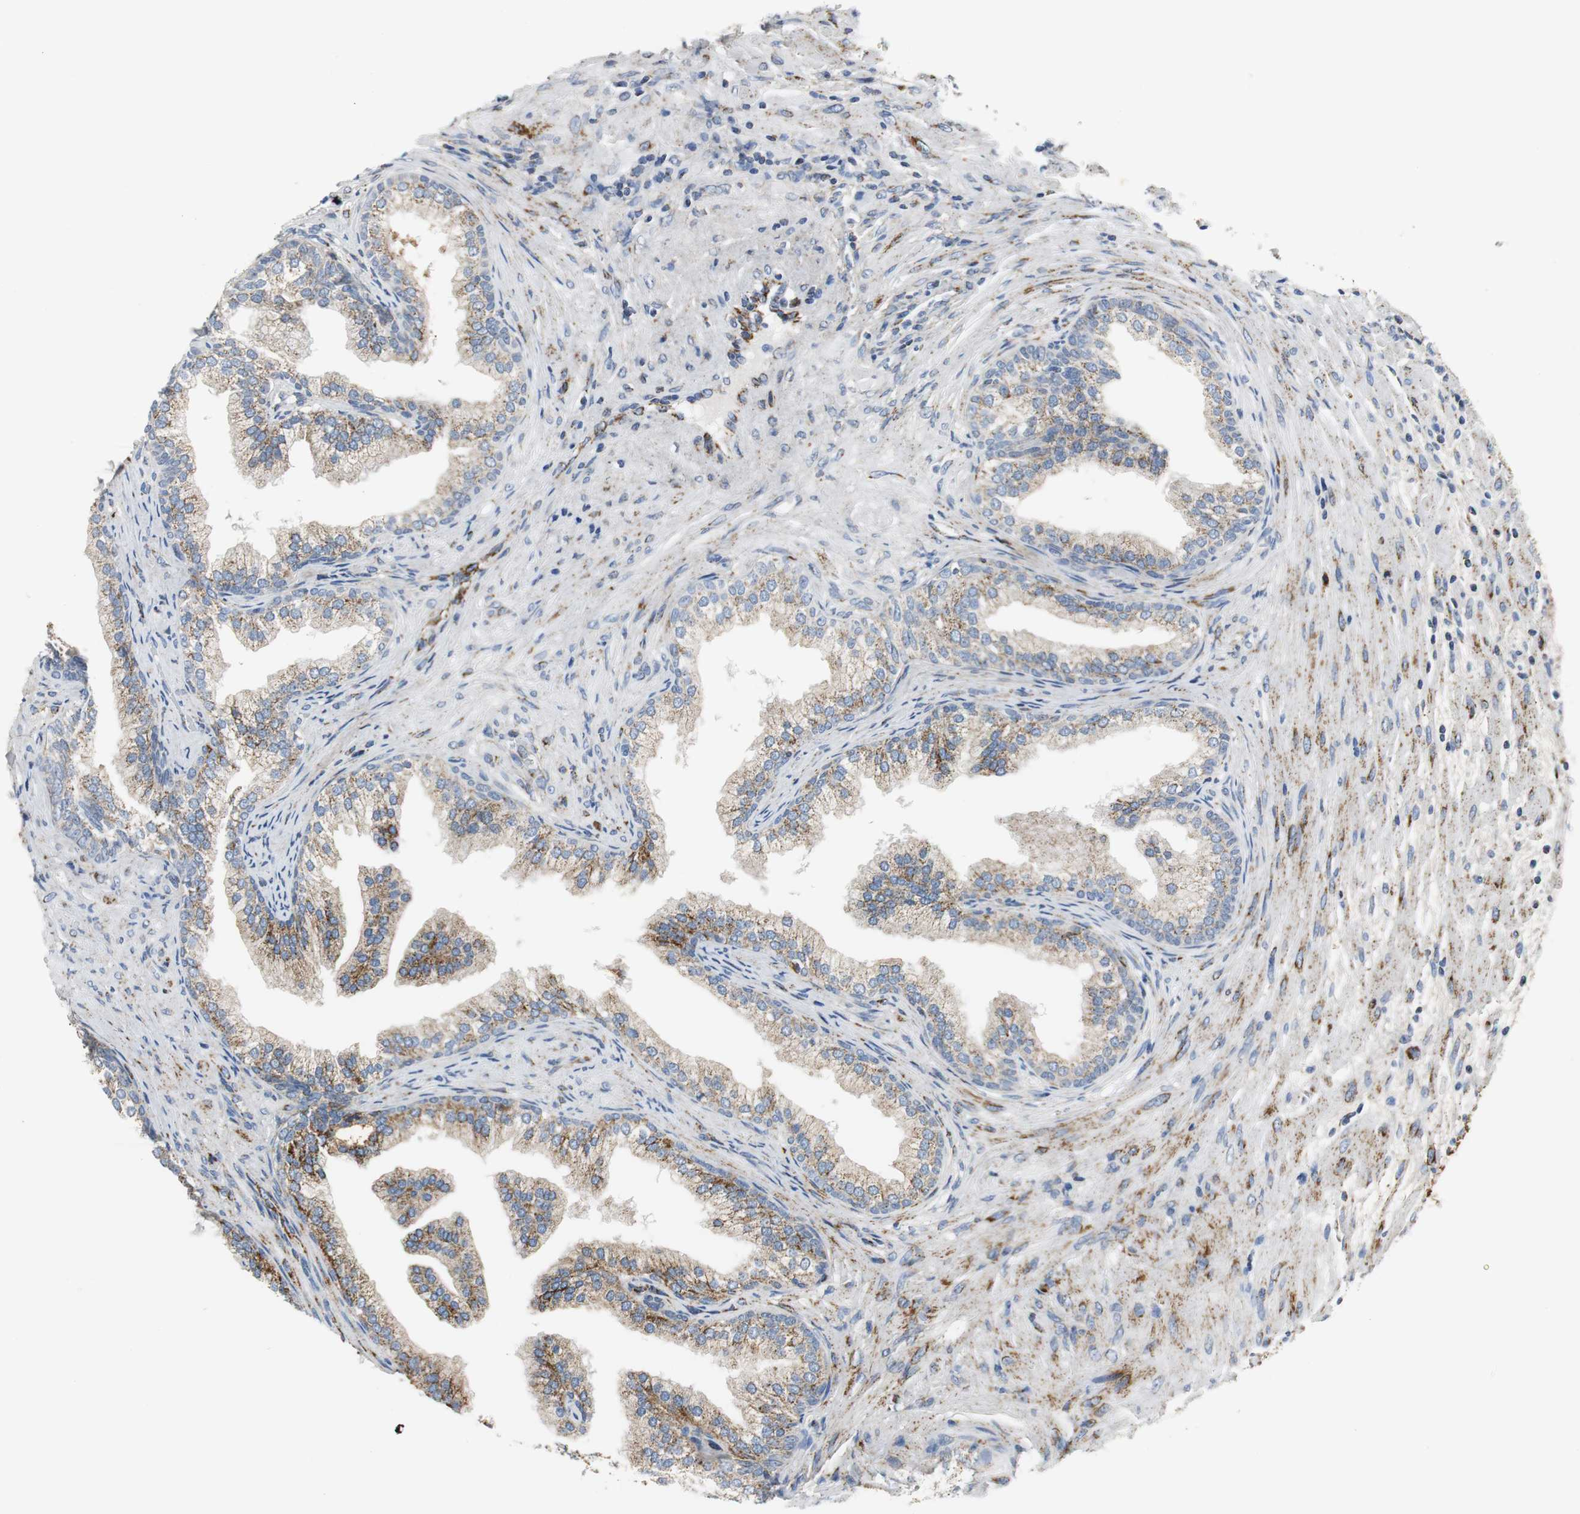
{"staining": {"intensity": "strong", "quantity": ">75%", "location": "cytoplasmic/membranous"}, "tissue": "prostate", "cell_type": "Glandular cells", "image_type": "normal", "snomed": [{"axis": "morphology", "description": "Normal tissue, NOS"}, {"axis": "topography", "description": "Prostate"}], "caption": "Protein analysis of benign prostate exhibits strong cytoplasmic/membranous staining in approximately >75% of glandular cells.", "gene": "C1QTNF7", "patient": {"sex": "male", "age": 76}}